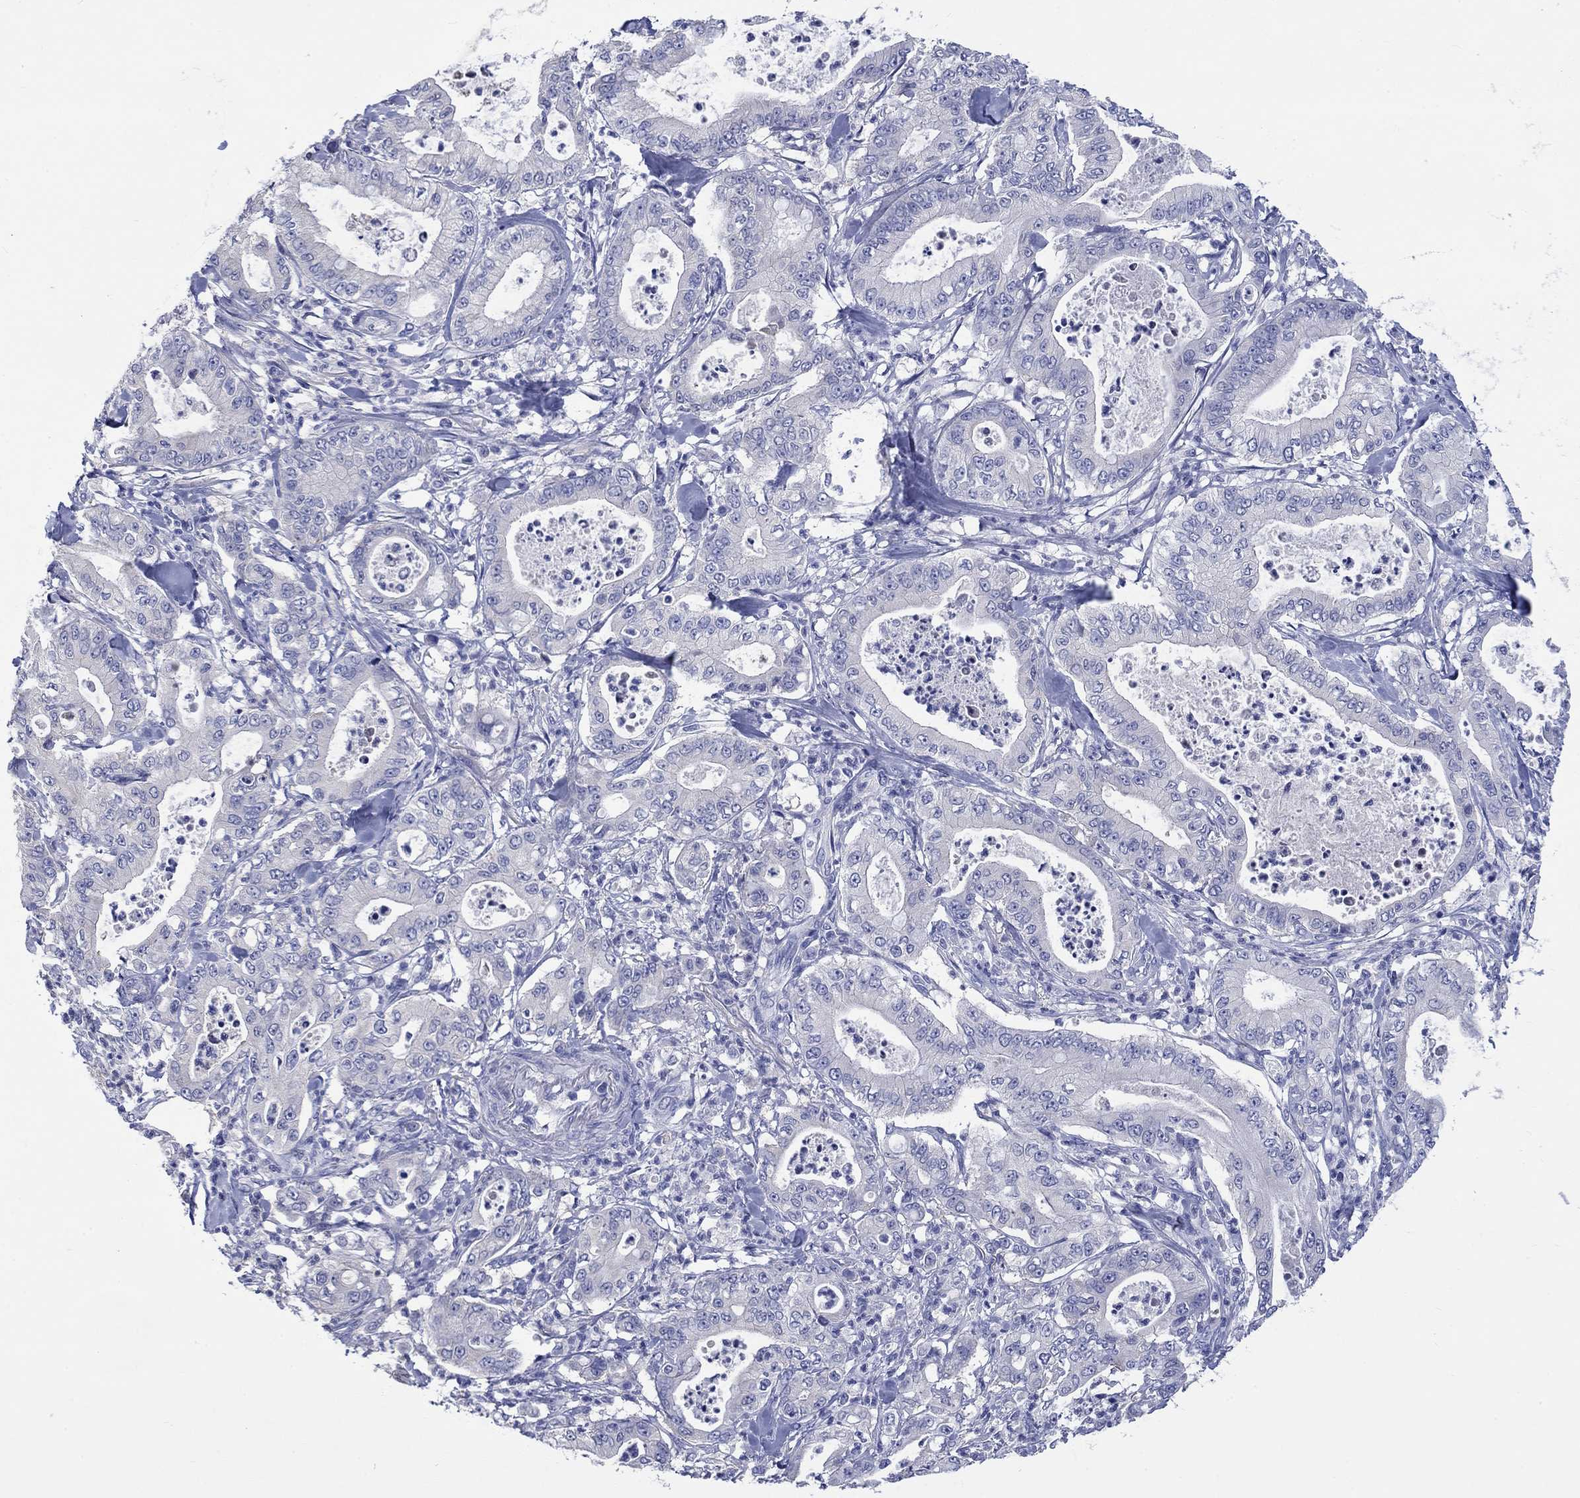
{"staining": {"intensity": "negative", "quantity": "none", "location": "none"}, "tissue": "pancreatic cancer", "cell_type": "Tumor cells", "image_type": "cancer", "snomed": [{"axis": "morphology", "description": "Adenocarcinoma, NOS"}, {"axis": "topography", "description": "Pancreas"}], "caption": "Tumor cells show no significant protein positivity in pancreatic cancer (adenocarcinoma).", "gene": "TOMM20L", "patient": {"sex": "male", "age": 71}}